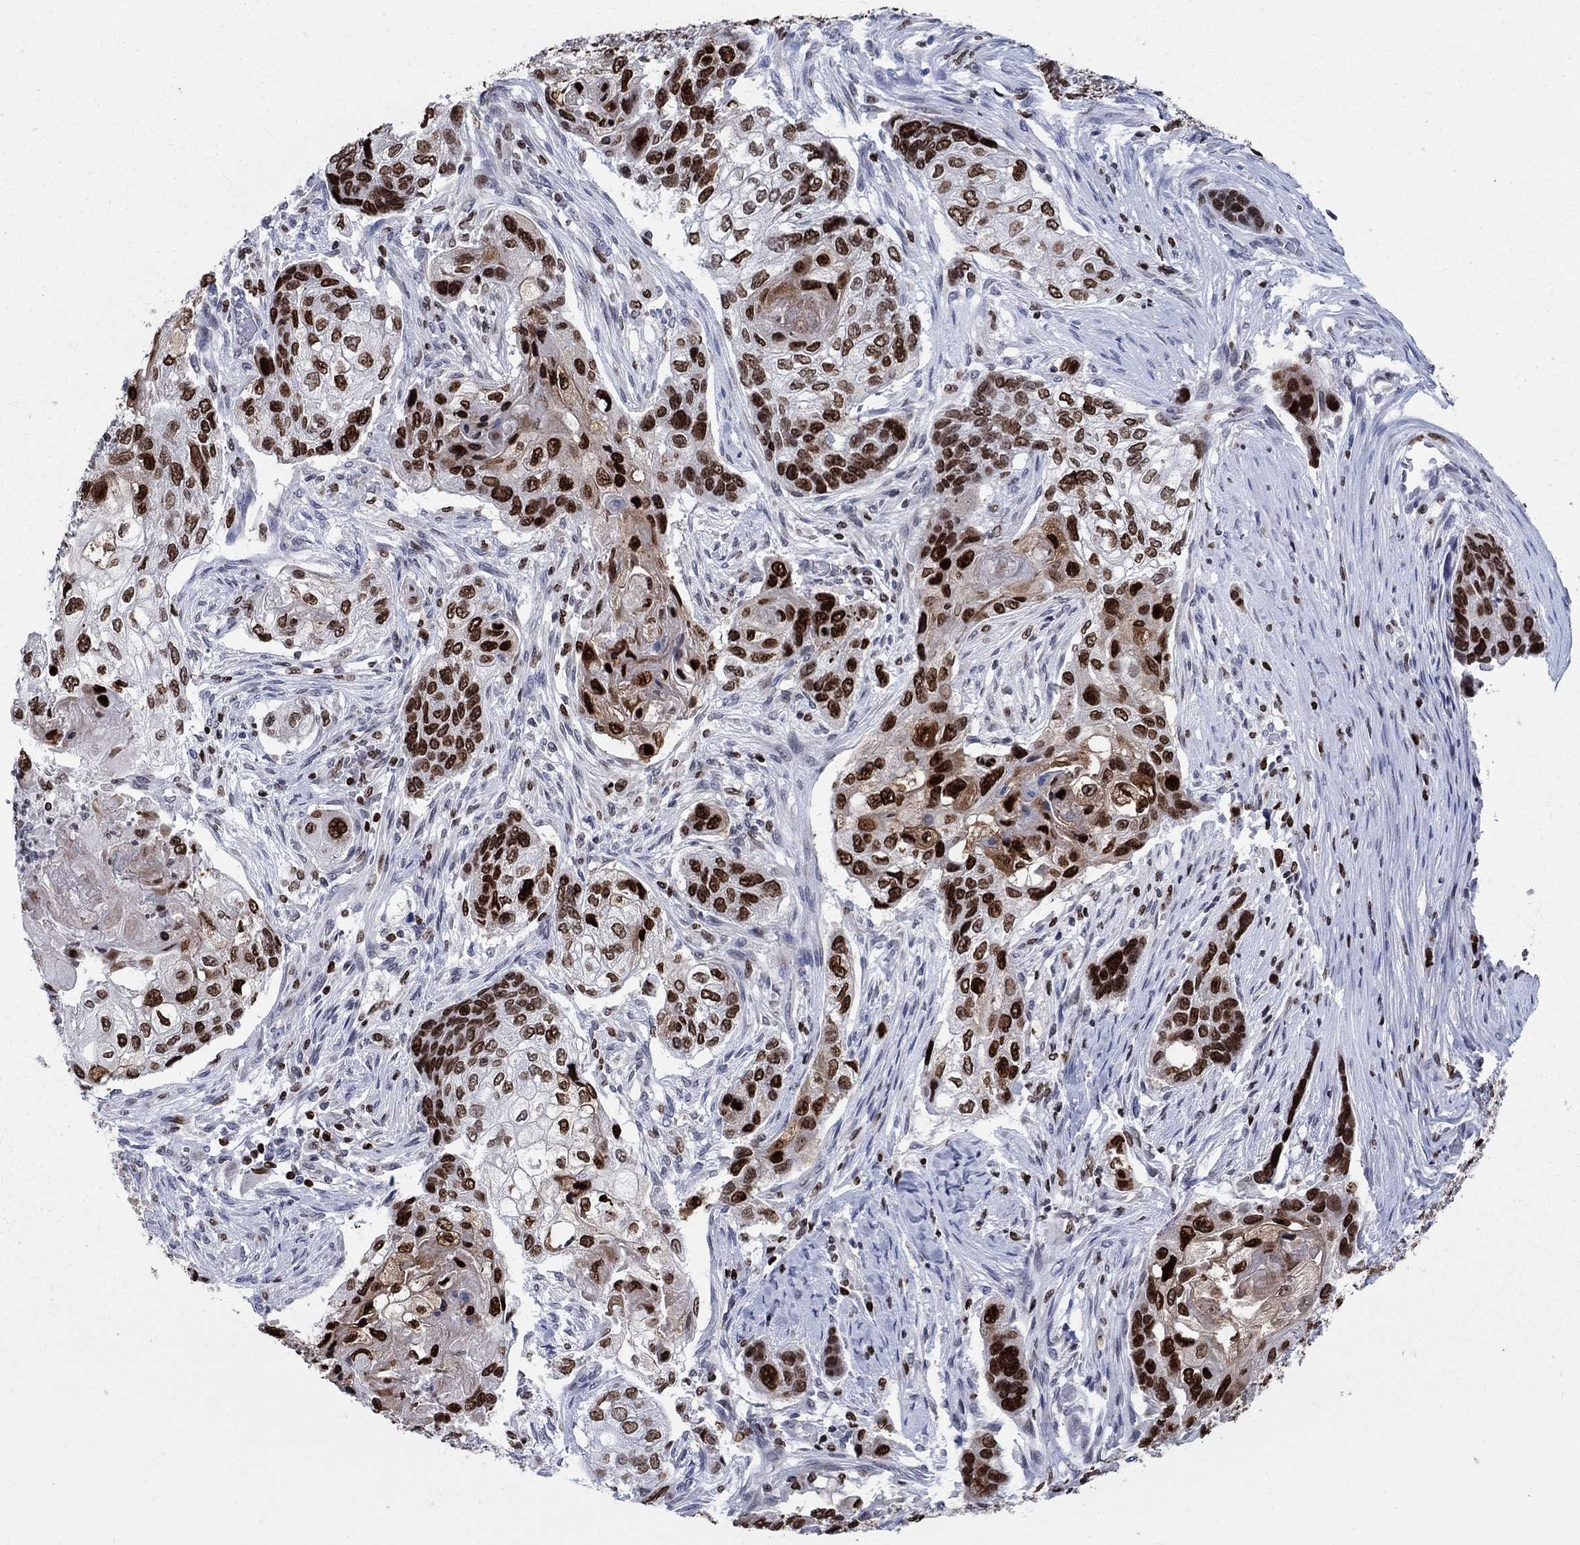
{"staining": {"intensity": "strong", "quantity": "25%-75%", "location": "nuclear"}, "tissue": "lung cancer", "cell_type": "Tumor cells", "image_type": "cancer", "snomed": [{"axis": "morphology", "description": "Normal tissue, NOS"}, {"axis": "morphology", "description": "Squamous cell carcinoma, NOS"}, {"axis": "topography", "description": "Bronchus"}, {"axis": "topography", "description": "Lung"}], "caption": "Lung squamous cell carcinoma stained for a protein shows strong nuclear positivity in tumor cells. The protein of interest is stained brown, and the nuclei are stained in blue (DAB IHC with brightfield microscopy, high magnification).", "gene": "HMGA1", "patient": {"sex": "male", "age": 69}}